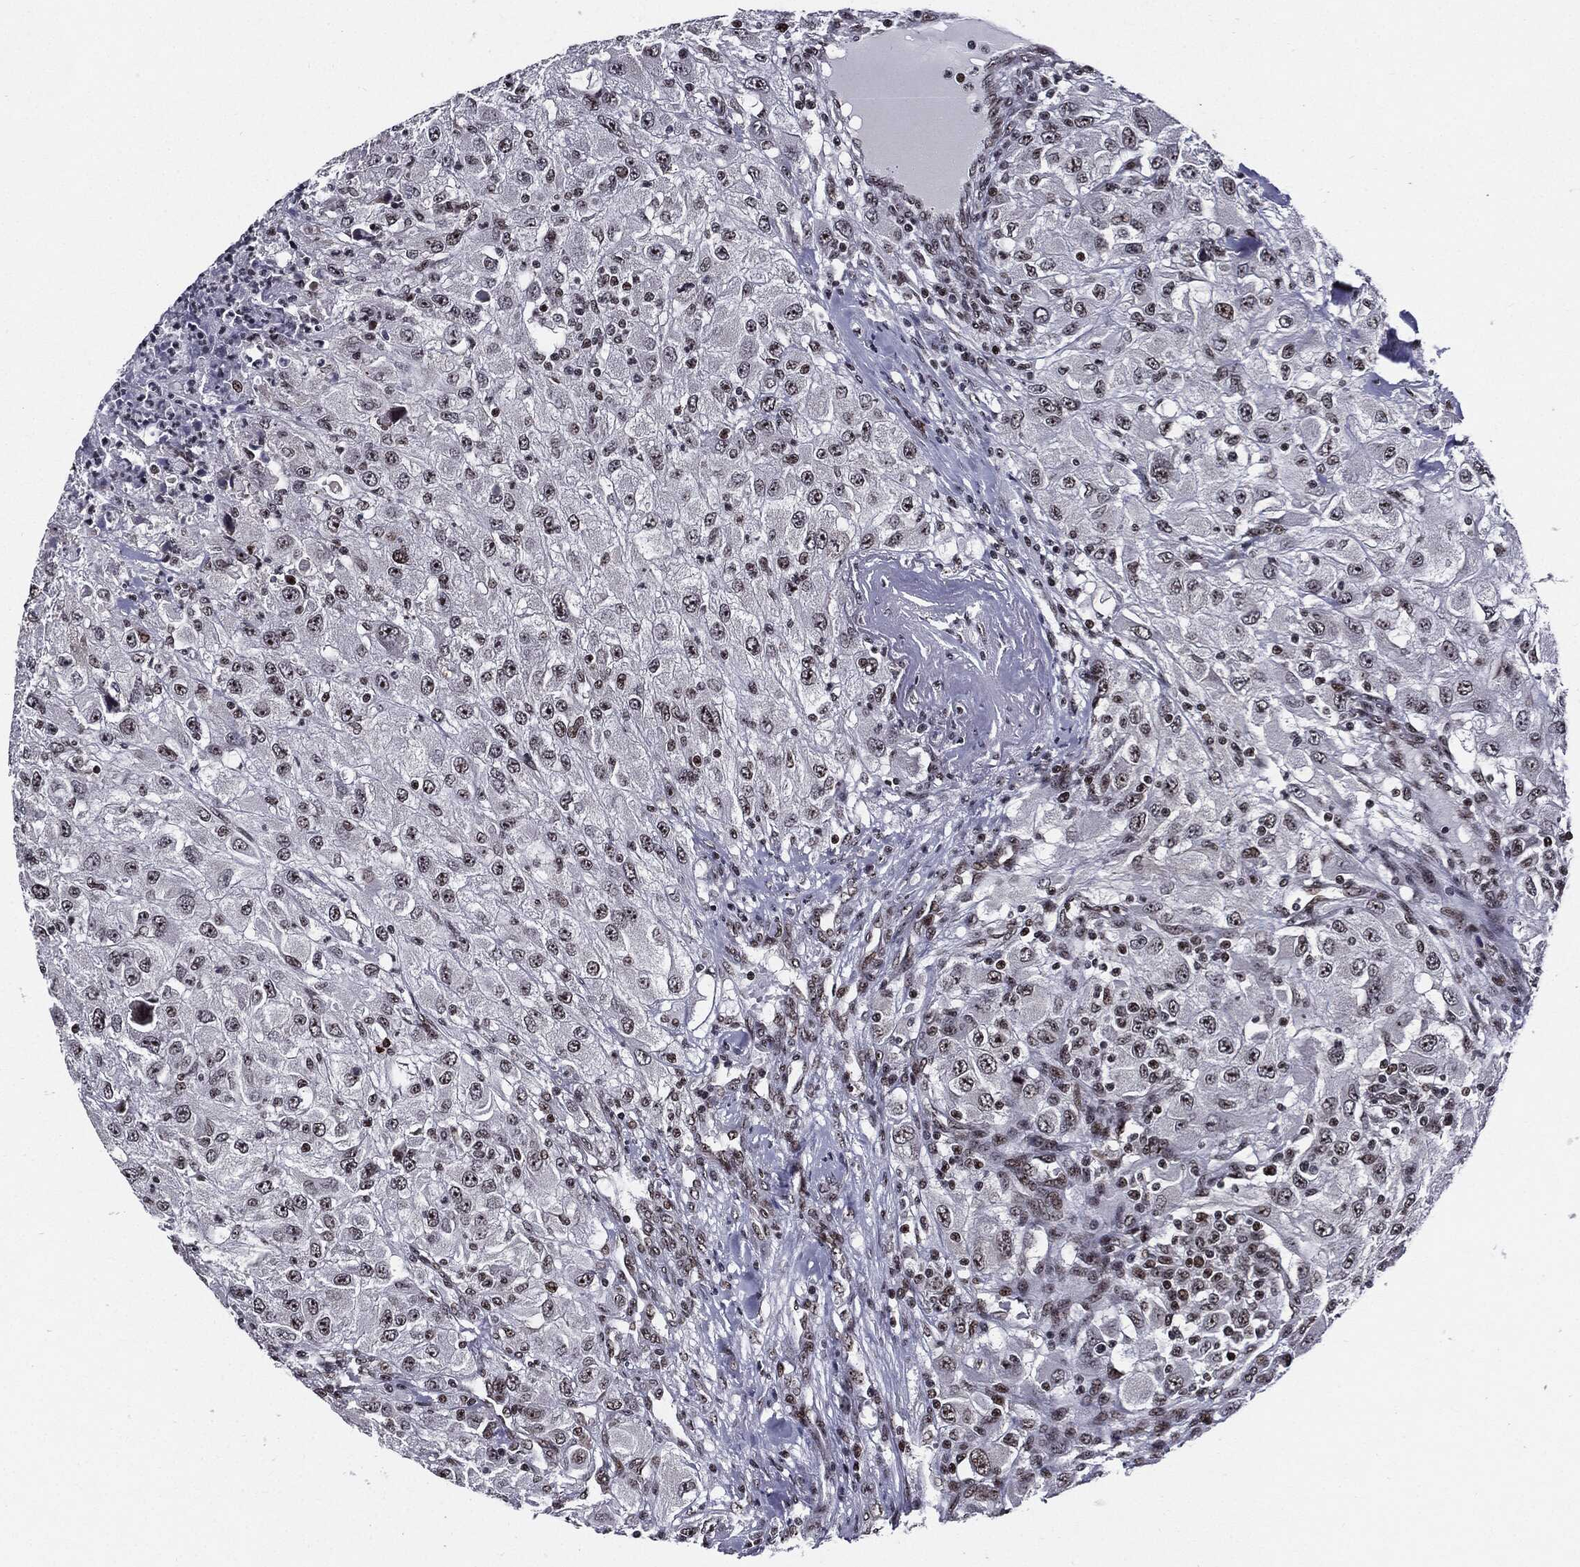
{"staining": {"intensity": "weak", "quantity": "25%-75%", "location": "nuclear"}, "tissue": "renal cancer", "cell_type": "Tumor cells", "image_type": "cancer", "snomed": [{"axis": "morphology", "description": "Adenocarcinoma, NOS"}, {"axis": "topography", "description": "Kidney"}], "caption": "IHC image of neoplastic tissue: human renal cancer (adenocarcinoma) stained using immunohistochemistry reveals low levels of weak protein expression localized specifically in the nuclear of tumor cells, appearing as a nuclear brown color.", "gene": "ZFP91", "patient": {"sex": "female", "age": 67}}